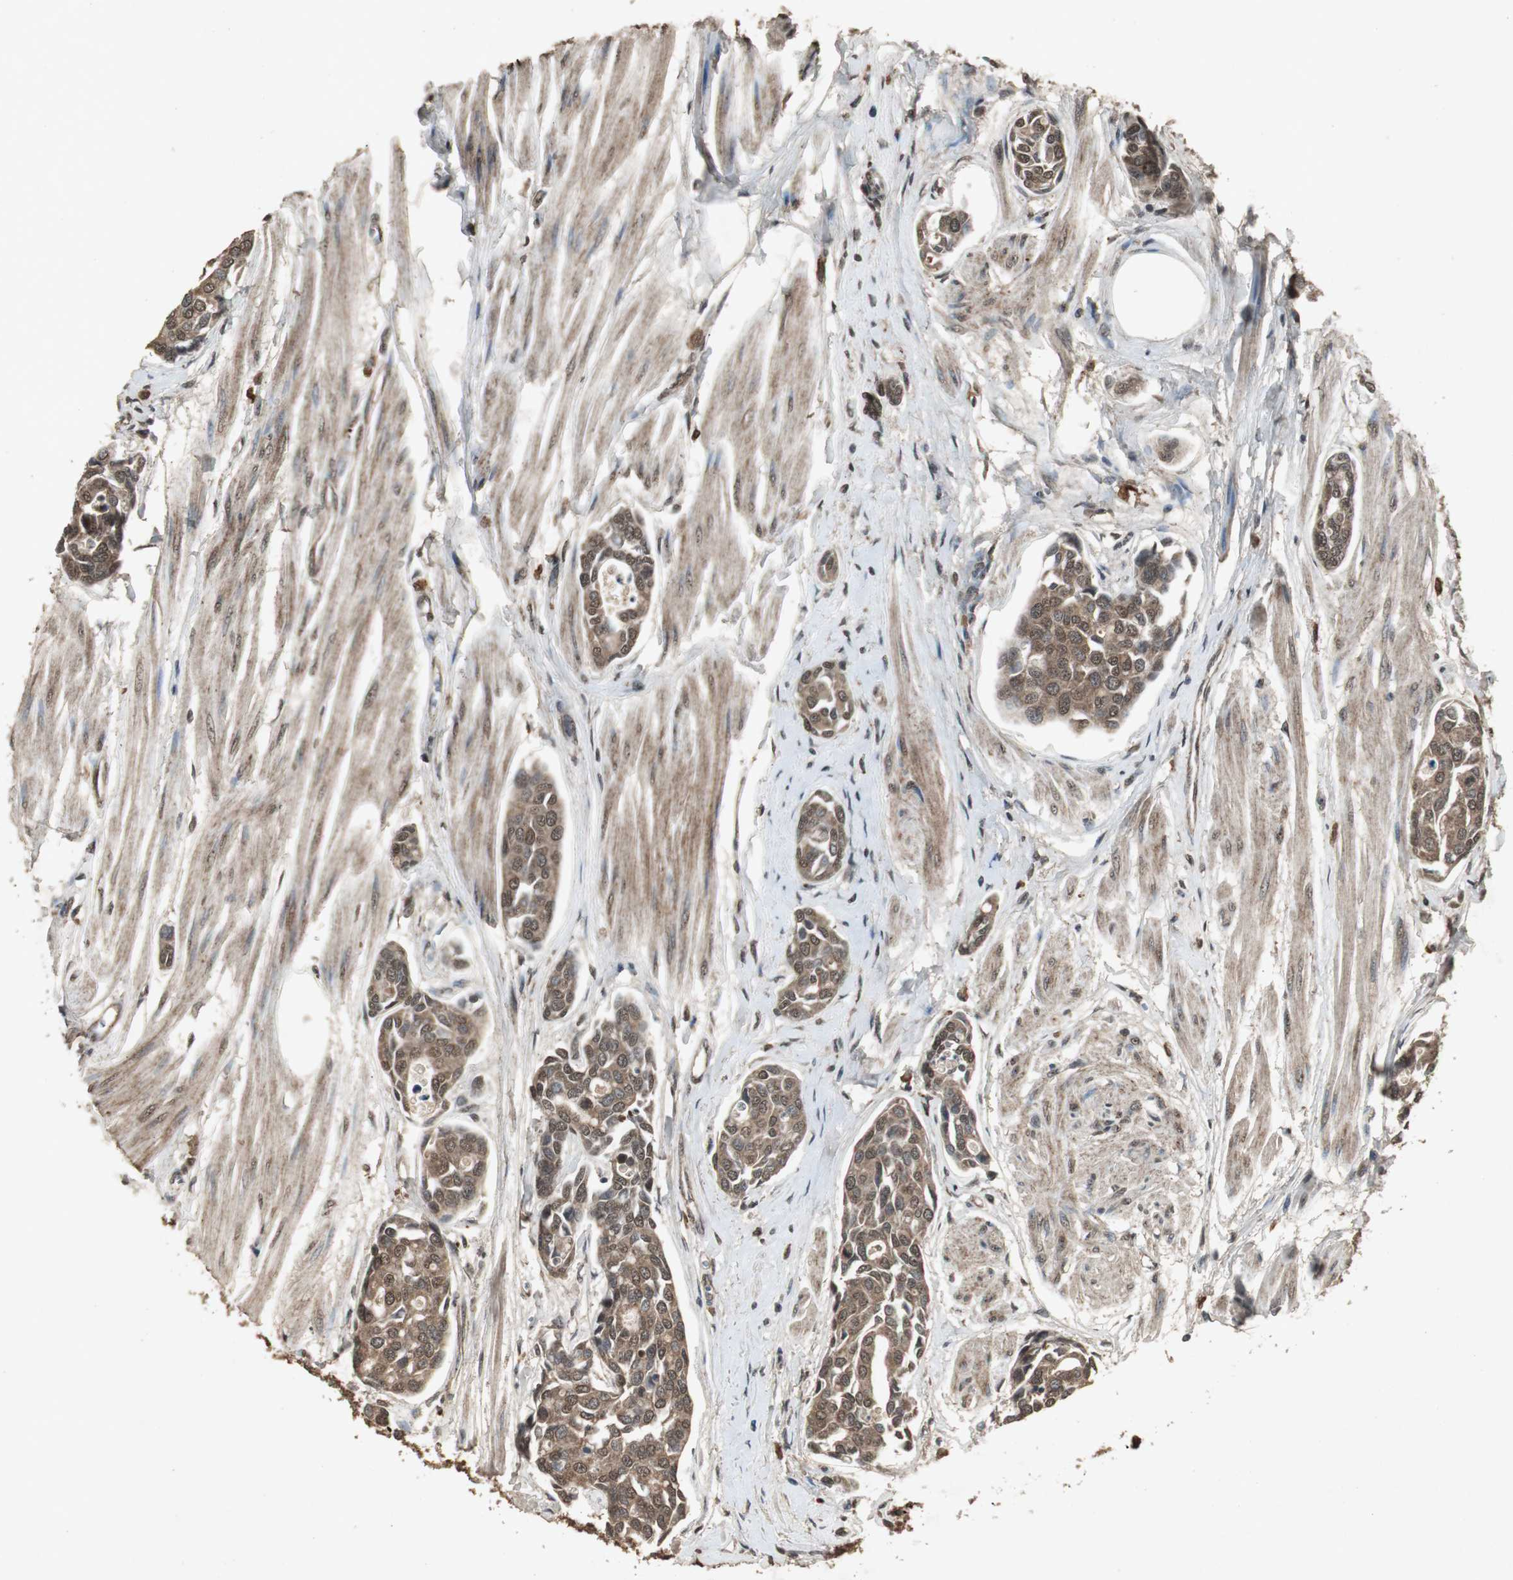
{"staining": {"intensity": "moderate", "quantity": ">75%", "location": "cytoplasmic/membranous,nuclear"}, "tissue": "urothelial cancer", "cell_type": "Tumor cells", "image_type": "cancer", "snomed": [{"axis": "morphology", "description": "Urothelial carcinoma, High grade"}, {"axis": "topography", "description": "Urinary bladder"}], "caption": "High-grade urothelial carcinoma stained with IHC displays moderate cytoplasmic/membranous and nuclear staining in approximately >75% of tumor cells.", "gene": "EMX1", "patient": {"sex": "male", "age": 78}}